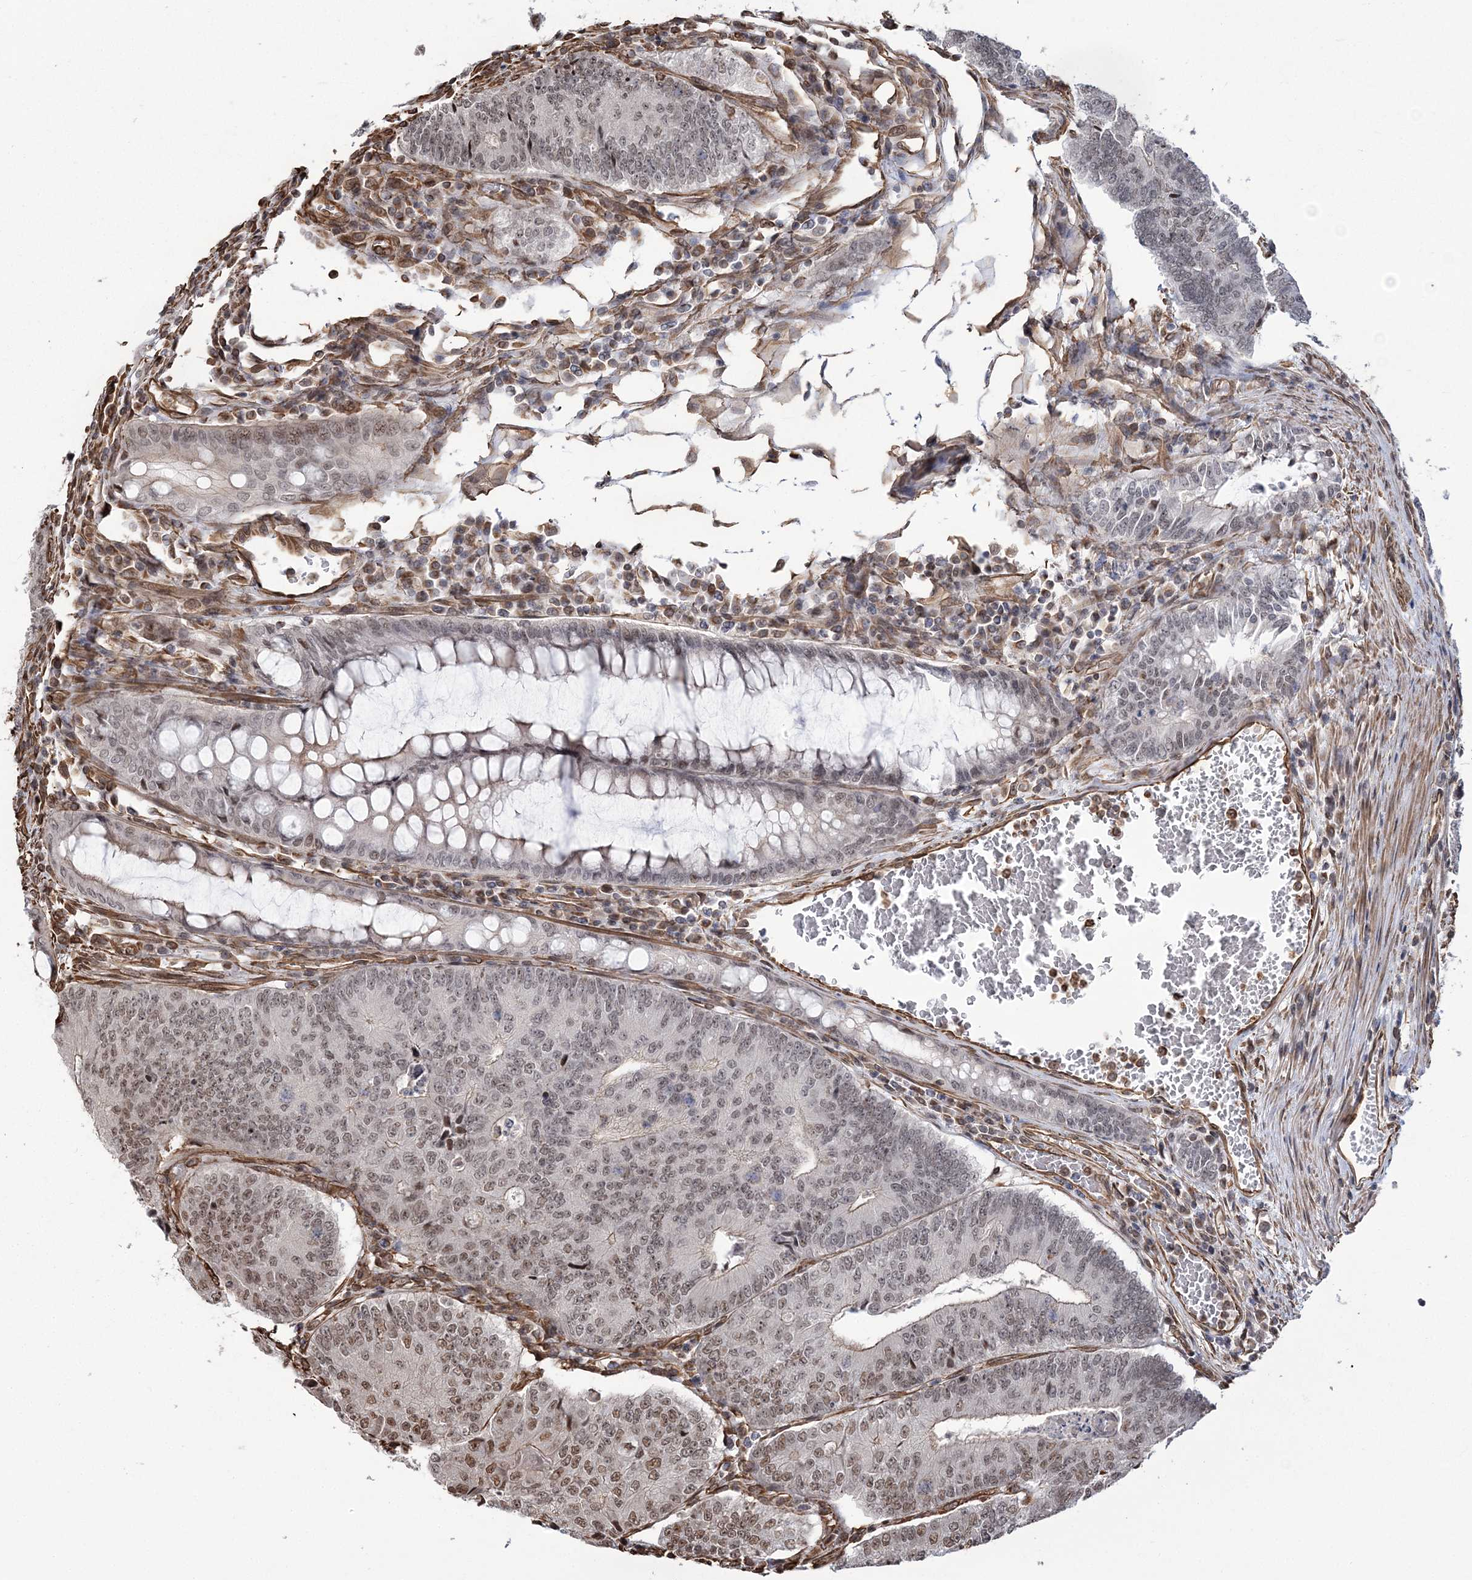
{"staining": {"intensity": "moderate", "quantity": ">75%", "location": "nuclear"}, "tissue": "colorectal cancer", "cell_type": "Tumor cells", "image_type": "cancer", "snomed": [{"axis": "morphology", "description": "Adenocarcinoma, NOS"}, {"axis": "topography", "description": "Colon"}], "caption": "This is a photomicrograph of immunohistochemistry (IHC) staining of colorectal cancer (adenocarcinoma), which shows moderate staining in the nuclear of tumor cells.", "gene": "ATP11B", "patient": {"sex": "female", "age": 67}}